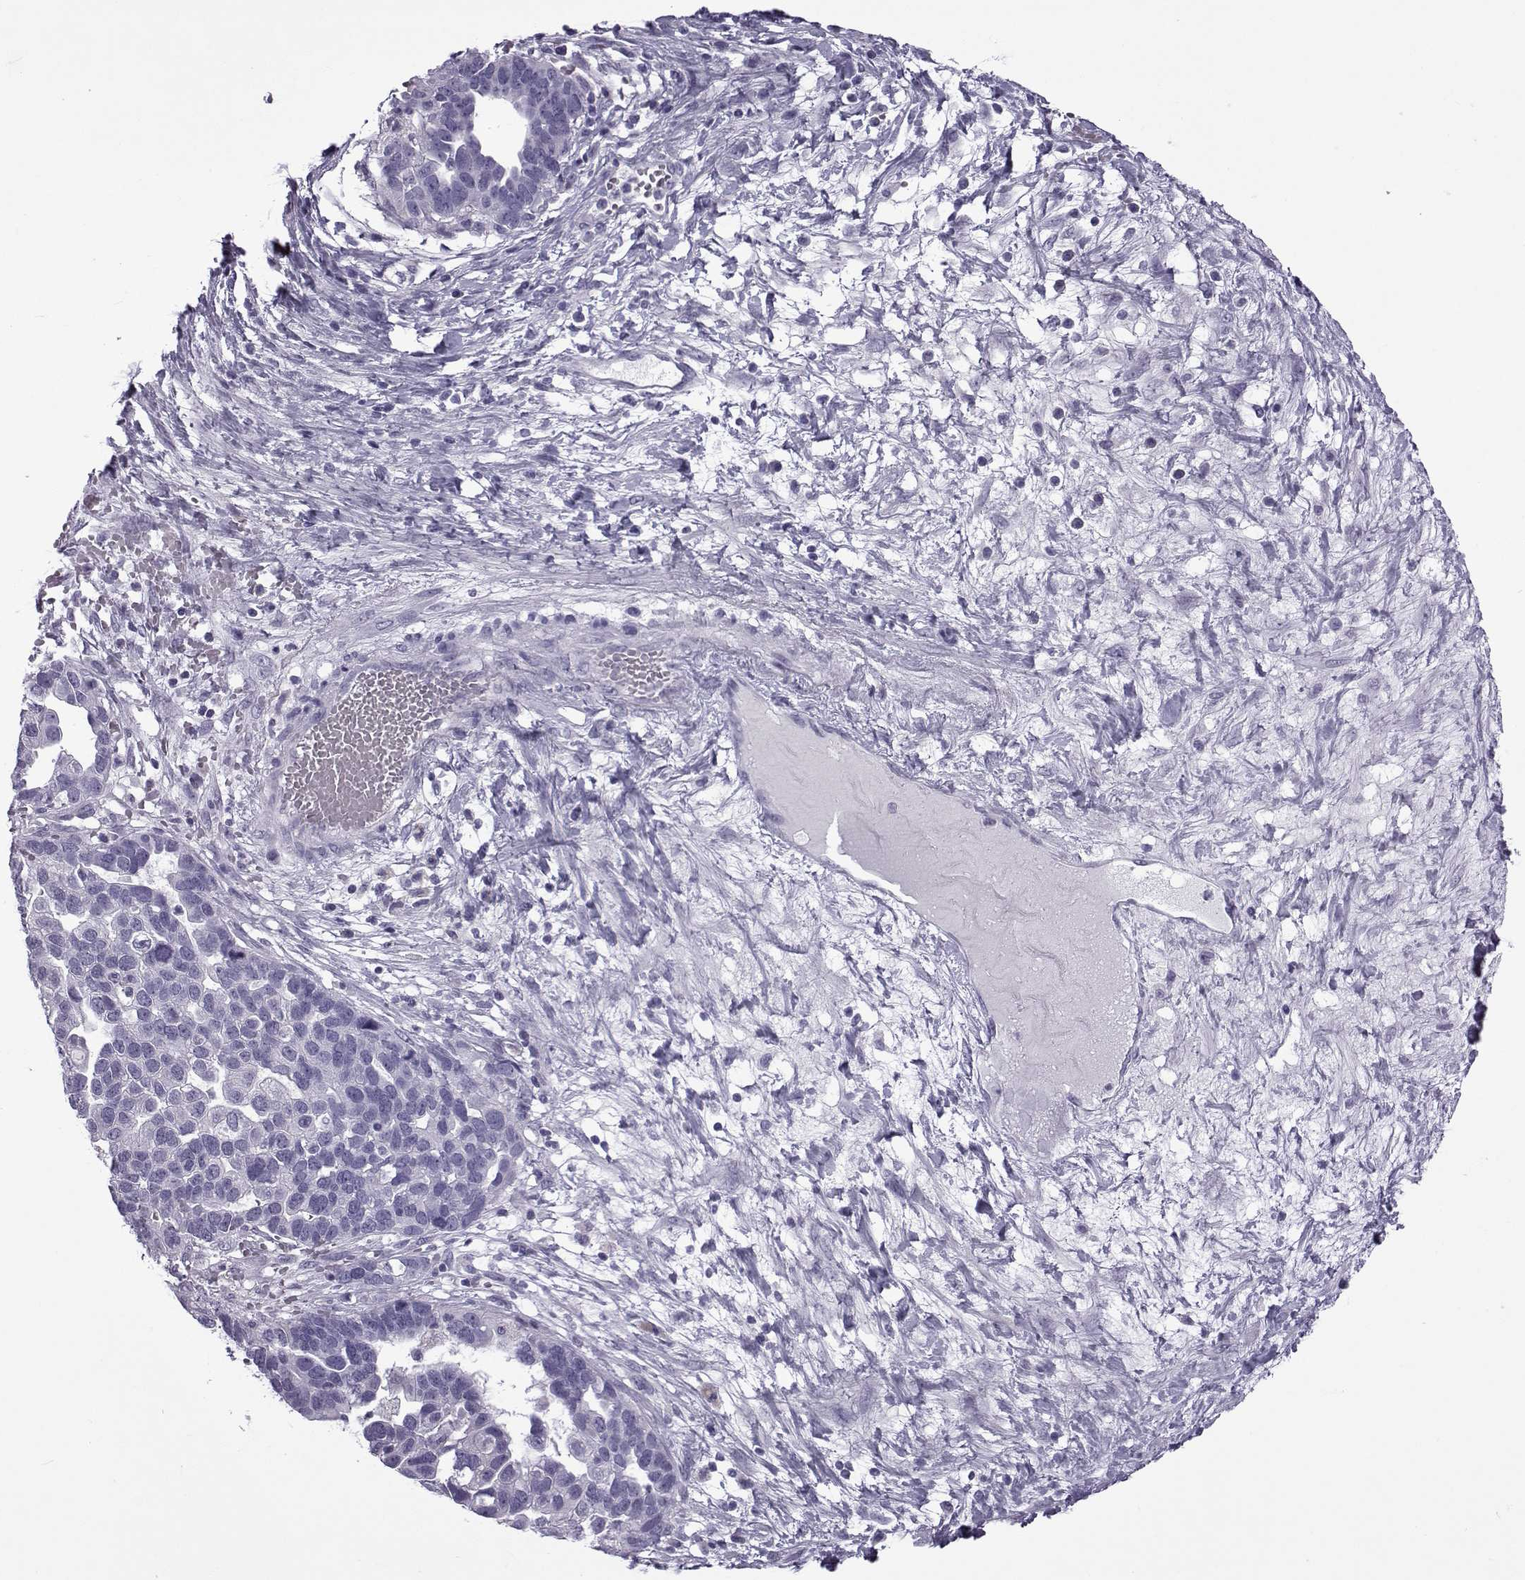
{"staining": {"intensity": "negative", "quantity": "none", "location": "none"}, "tissue": "ovarian cancer", "cell_type": "Tumor cells", "image_type": "cancer", "snomed": [{"axis": "morphology", "description": "Cystadenocarcinoma, serous, NOS"}, {"axis": "topography", "description": "Ovary"}], "caption": "IHC photomicrograph of neoplastic tissue: human ovarian cancer (serous cystadenocarcinoma) stained with DAB (3,3'-diaminobenzidine) reveals no significant protein staining in tumor cells. Brightfield microscopy of IHC stained with DAB (brown) and hematoxylin (blue), captured at high magnification.", "gene": "OIP5", "patient": {"sex": "female", "age": 54}}